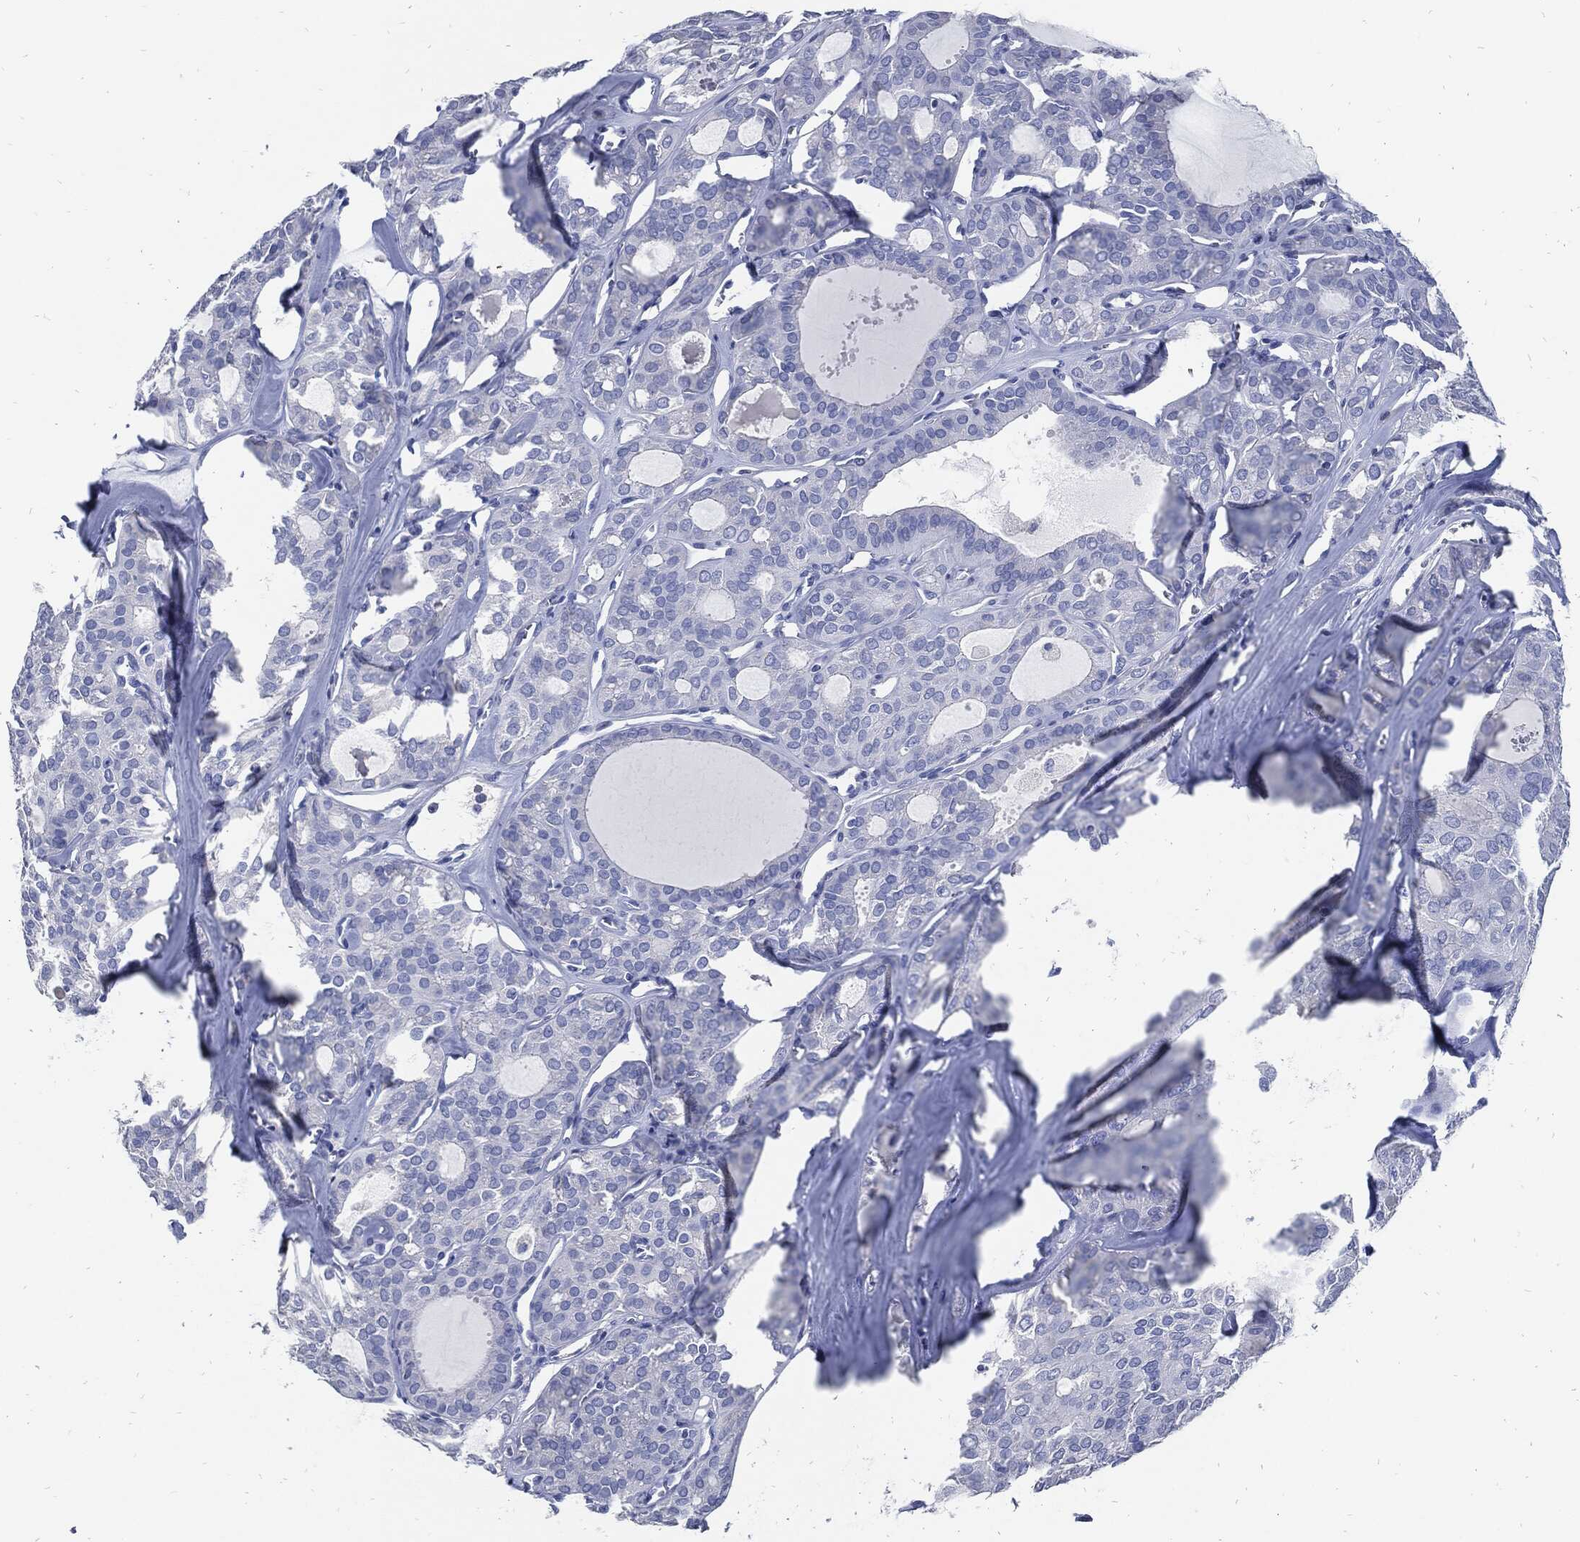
{"staining": {"intensity": "negative", "quantity": "none", "location": "none"}, "tissue": "thyroid cancer", "cell_type": "Tumor cells", "image_type": "cancer", "snomed": [{"axis": "morphology", "description": "Follicular adenoma carcinoma, NOS"}, {"axis": "topography", "description": "Thyroid gland"}], "caption": "IHC micrograph of neoplastic tissue: human thyroid cancer (follicular adenoma carcinoma) stained with DAB exhibits no significant protein expression in tumor cells.", "gene": "FABP4", "patient": {"sex": "male", "age": 75}}